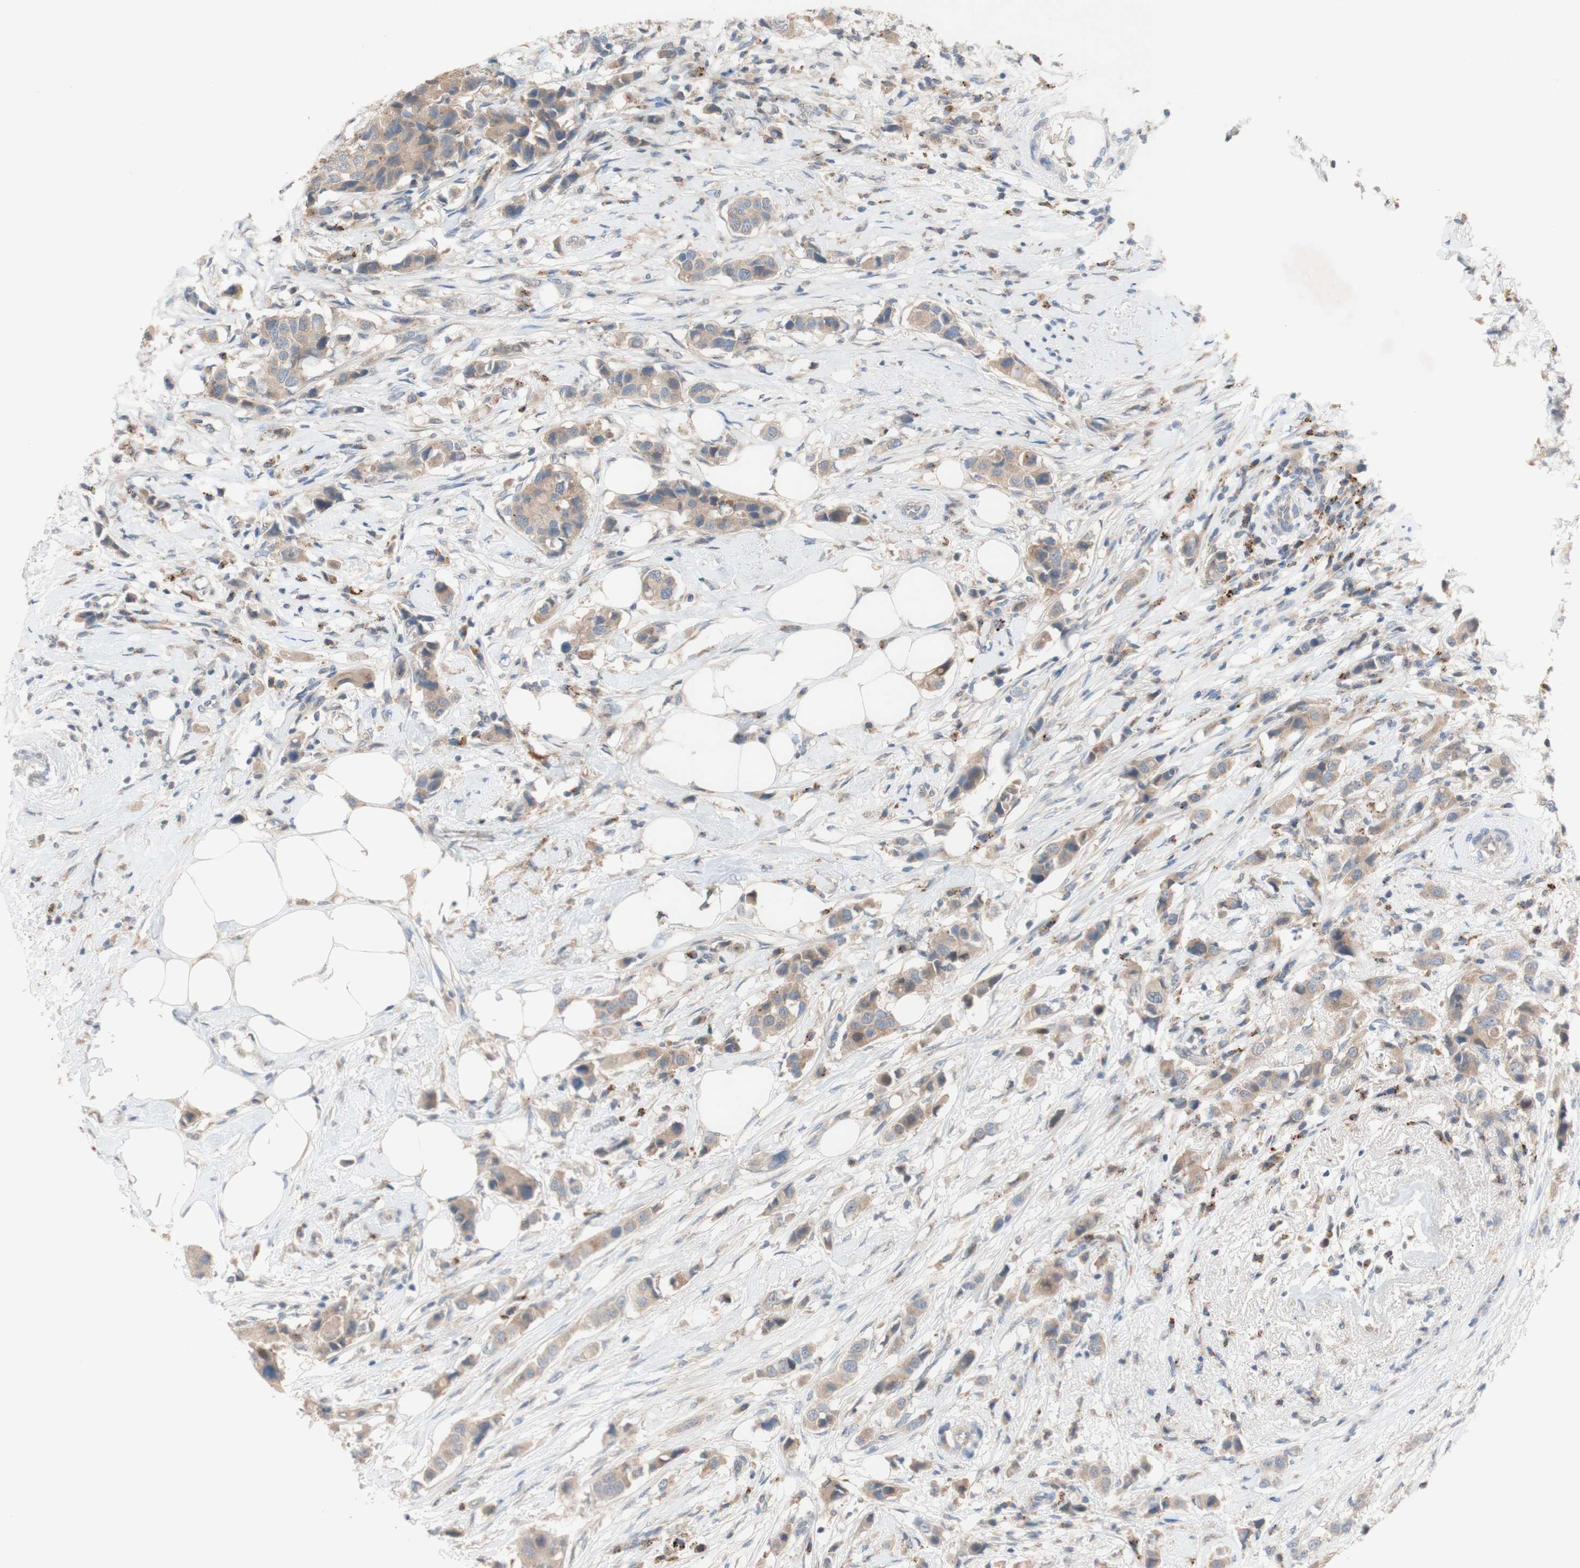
{"staining": {"intensity": "weak", "quantity": ">75%", "location": "cytoplasmic/membranous"}, "tissue": "breast cancer", "cell_type": "Tumor cells", "image_type": "cancer", "snomed": [{"axis": "morphology", "description": "Normal tissue, NOS"}, {"axis": "morphology", "description": "Duct carcinoma"}, {"axis": "topography", "description": "Breast"}], "caption": "The histopathology image displays immunohistochemical staining of breast cancer (invasive ductal carcinoma). There is weak cytoplasmic/membranous positivity is seen in about >75% of tumor cells.", "gene": "PEX2", "patient": {"sex": "female", "age": 50}}